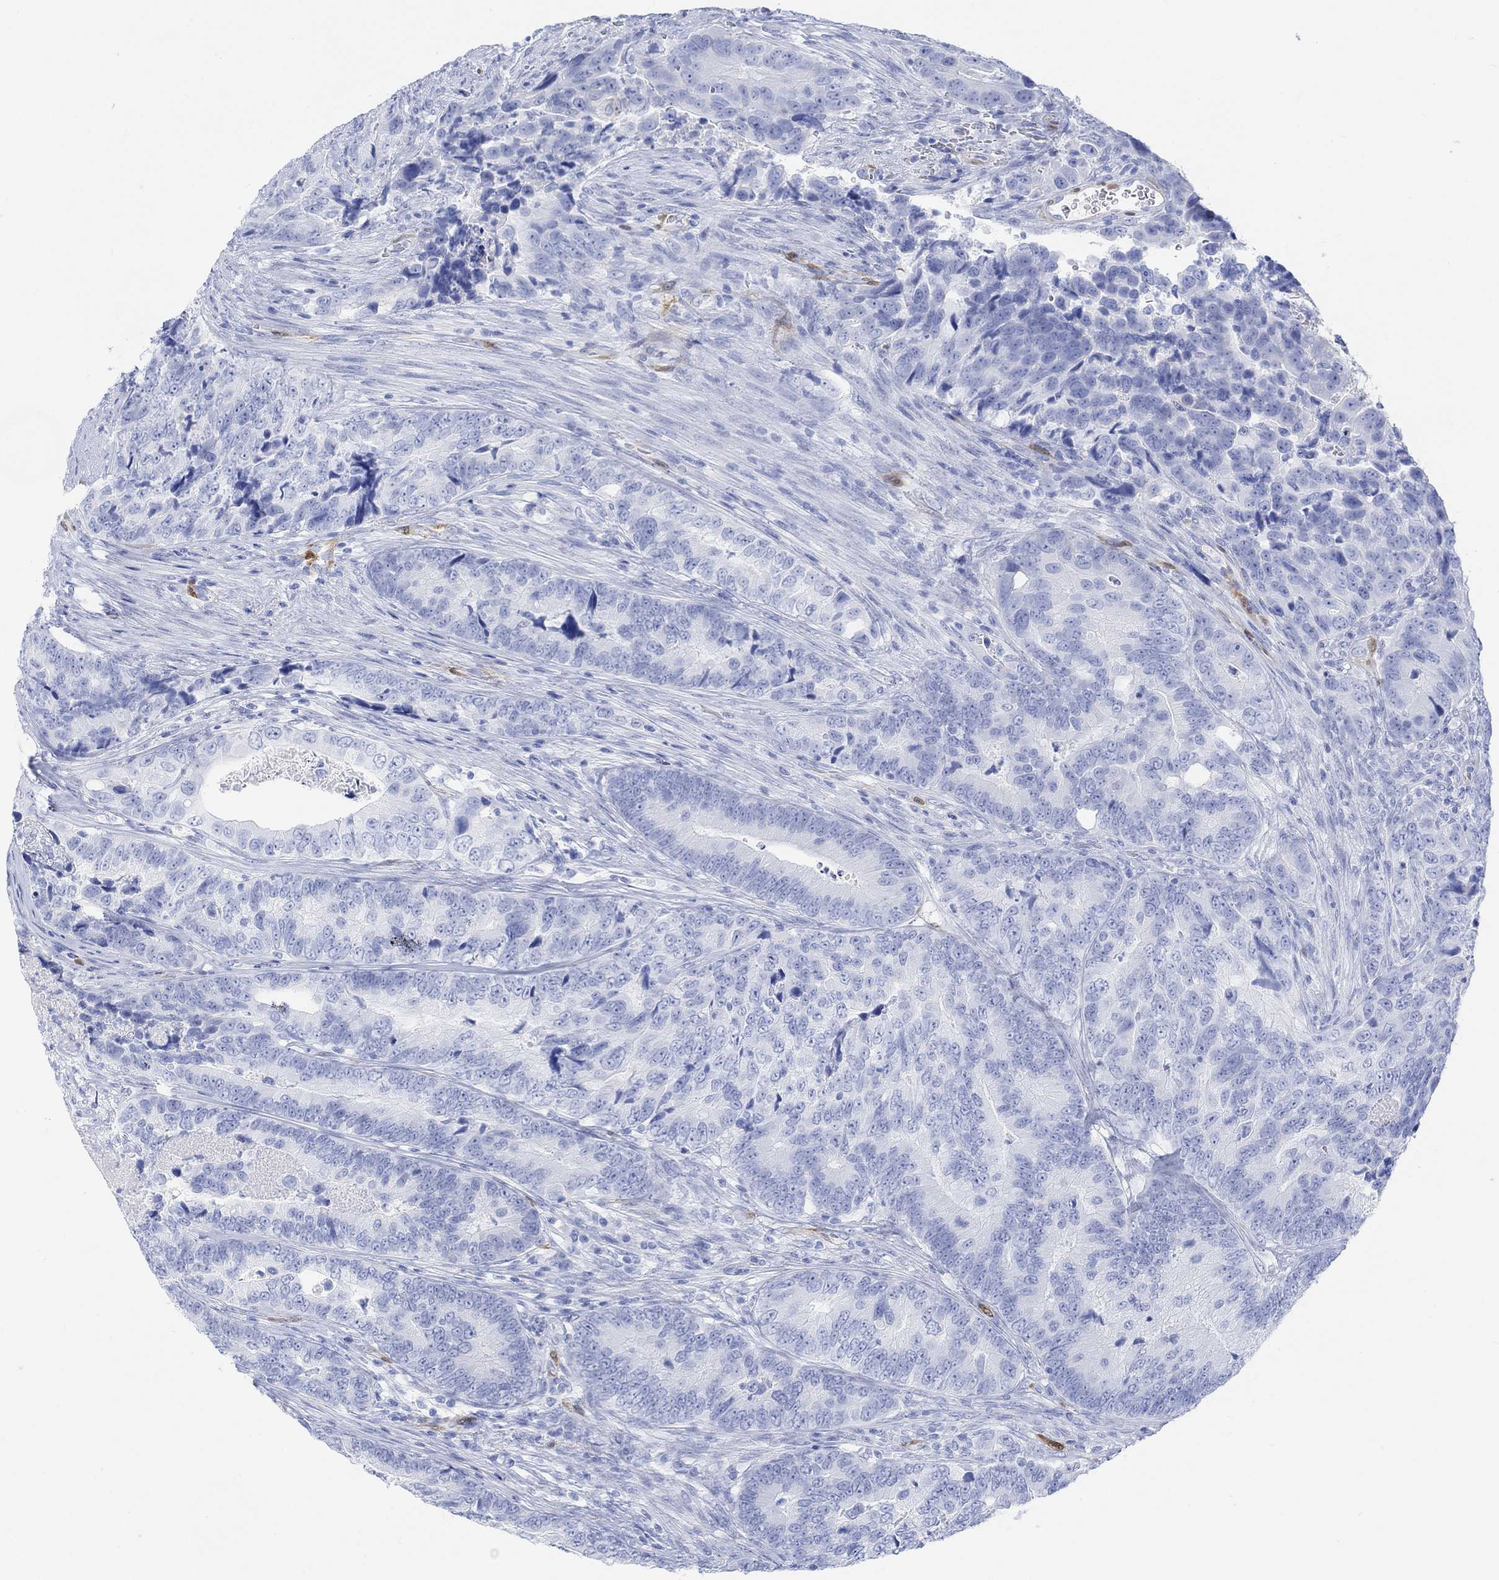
{"staining": {"intensity": "negative", "quantity": "none", "location": "none"}, "tissue": "colorectal cancer", "cell_type": "Tumor cells", "image_type": "cancer", "snomed": [{"axis": "morphology", "description": "Adenocarcinoma, NOS"}, {"axis": "topography", "description": "Colon"}], "caption": "Tumor cells are negative for brown protein staining in colorectal adenocarcinoma. Brightfield microscopy of immunohistochemistry (IHC) stained with DAB (3,3'-diaminobenzidine) (brown) and hematoxylin (blue), captured at high magnification.", "gene": "TPPP3", "patient": {"sex": "female", "age": 72}}